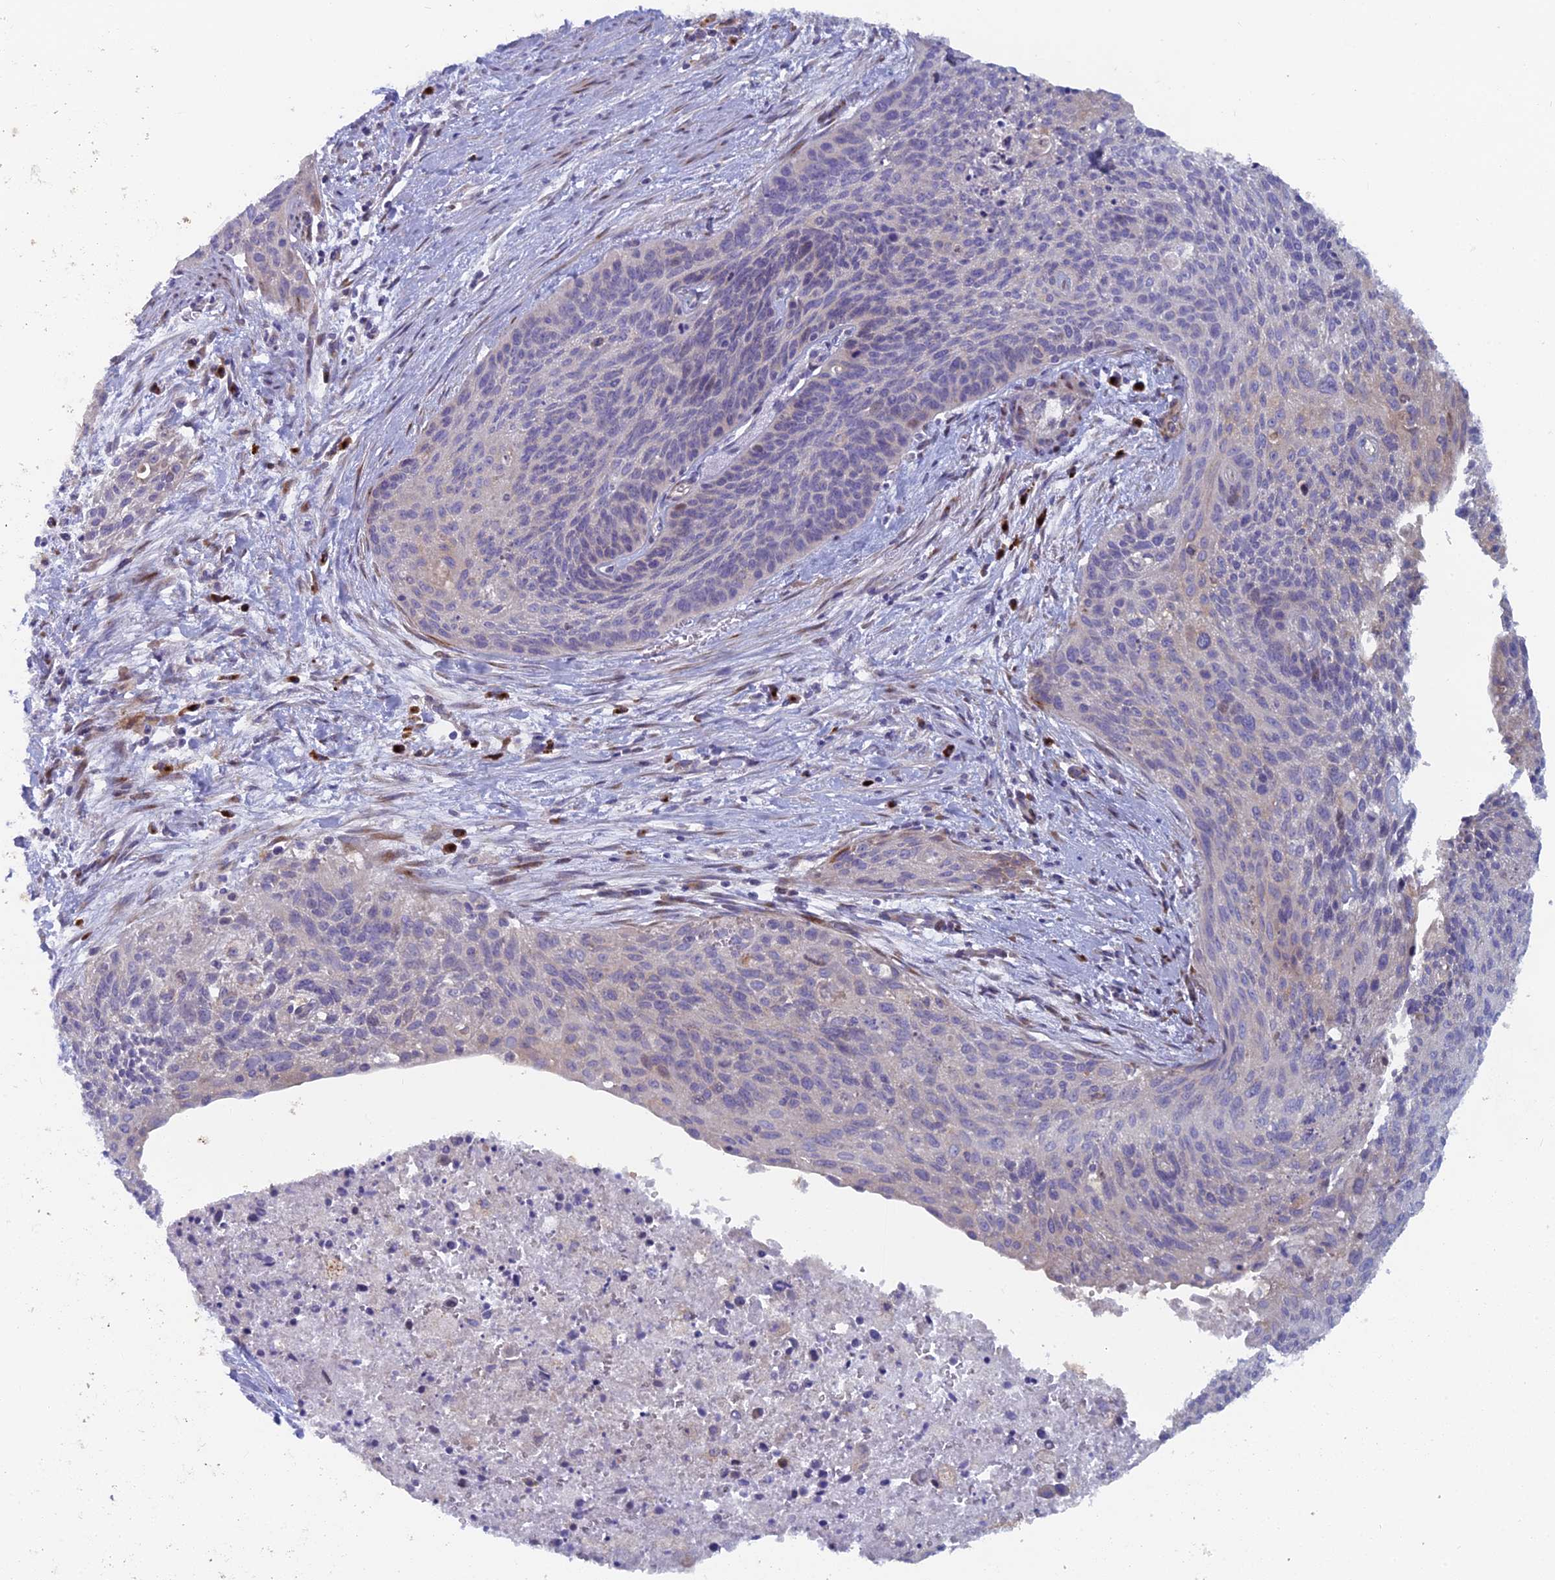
{"staining": {"intensity": "negative", "quantity": "none", "location": "none"}, "tissue": "cervical cancer", "cell_type": "Tumor cells", "image_type": "cancer", "snomed": [{"axis": "morphology", "description": "Squamous cell carcinoma, NOS"}, {"axis": "topography", "description": "Cervix"}], "caption": "The micrograph exhibits no significant positivity in tumor cells of cervical squamous cell carcinoma.", "gene": "B9D2", "patient": {"sex": "female", "age": 55}}